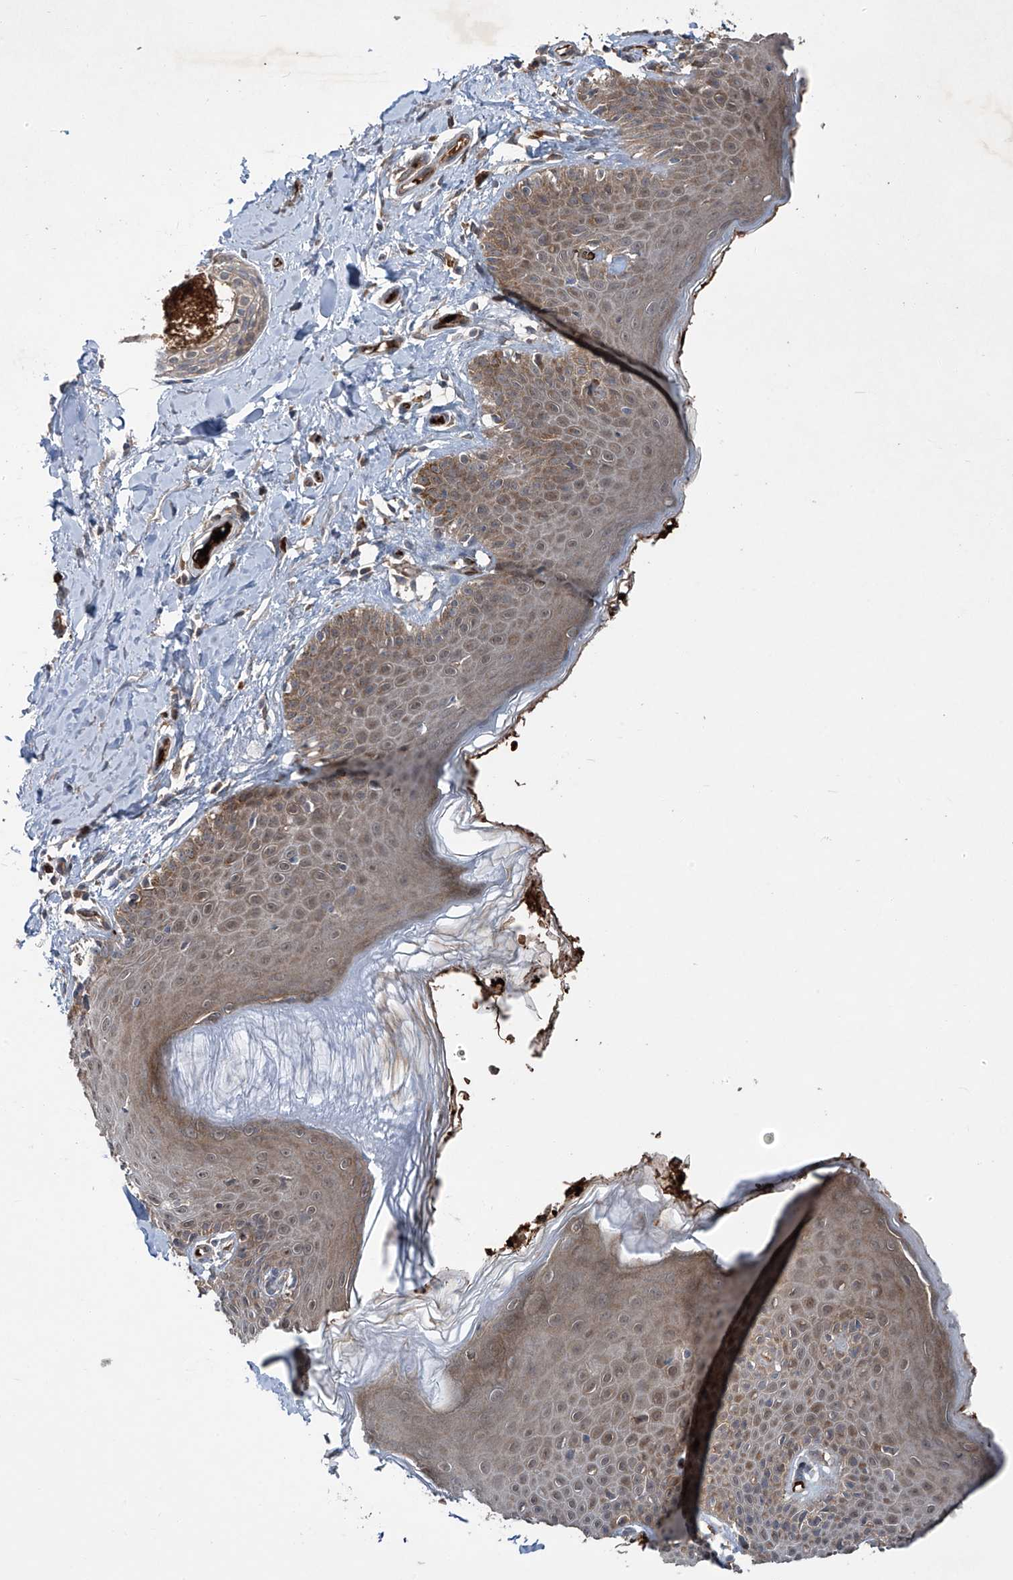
{"staining": {"intensity": "weak", "quantity": ">75%", "location": "cytoplasmic/membranous"}, "tissue": "skin", "cell_type": "Epidermal cells", "image_type": "normal", "snomed": [{"axis": "morphology", "description": "Normal tissue, NOS"}, {"axis": "topography", "description": "Vulva"}], "caption": "Epidermal cells display low levels of weak cytoplasmic/membranous staining in about >75% of cells in benign skin. The staining is performed using DAB brown chromogen to label protein expression. The nuclei are counter-stained blue using hematoxylin.", "gene": "ZDHHC9", "patient": {"sex": "female", "age": 66}}